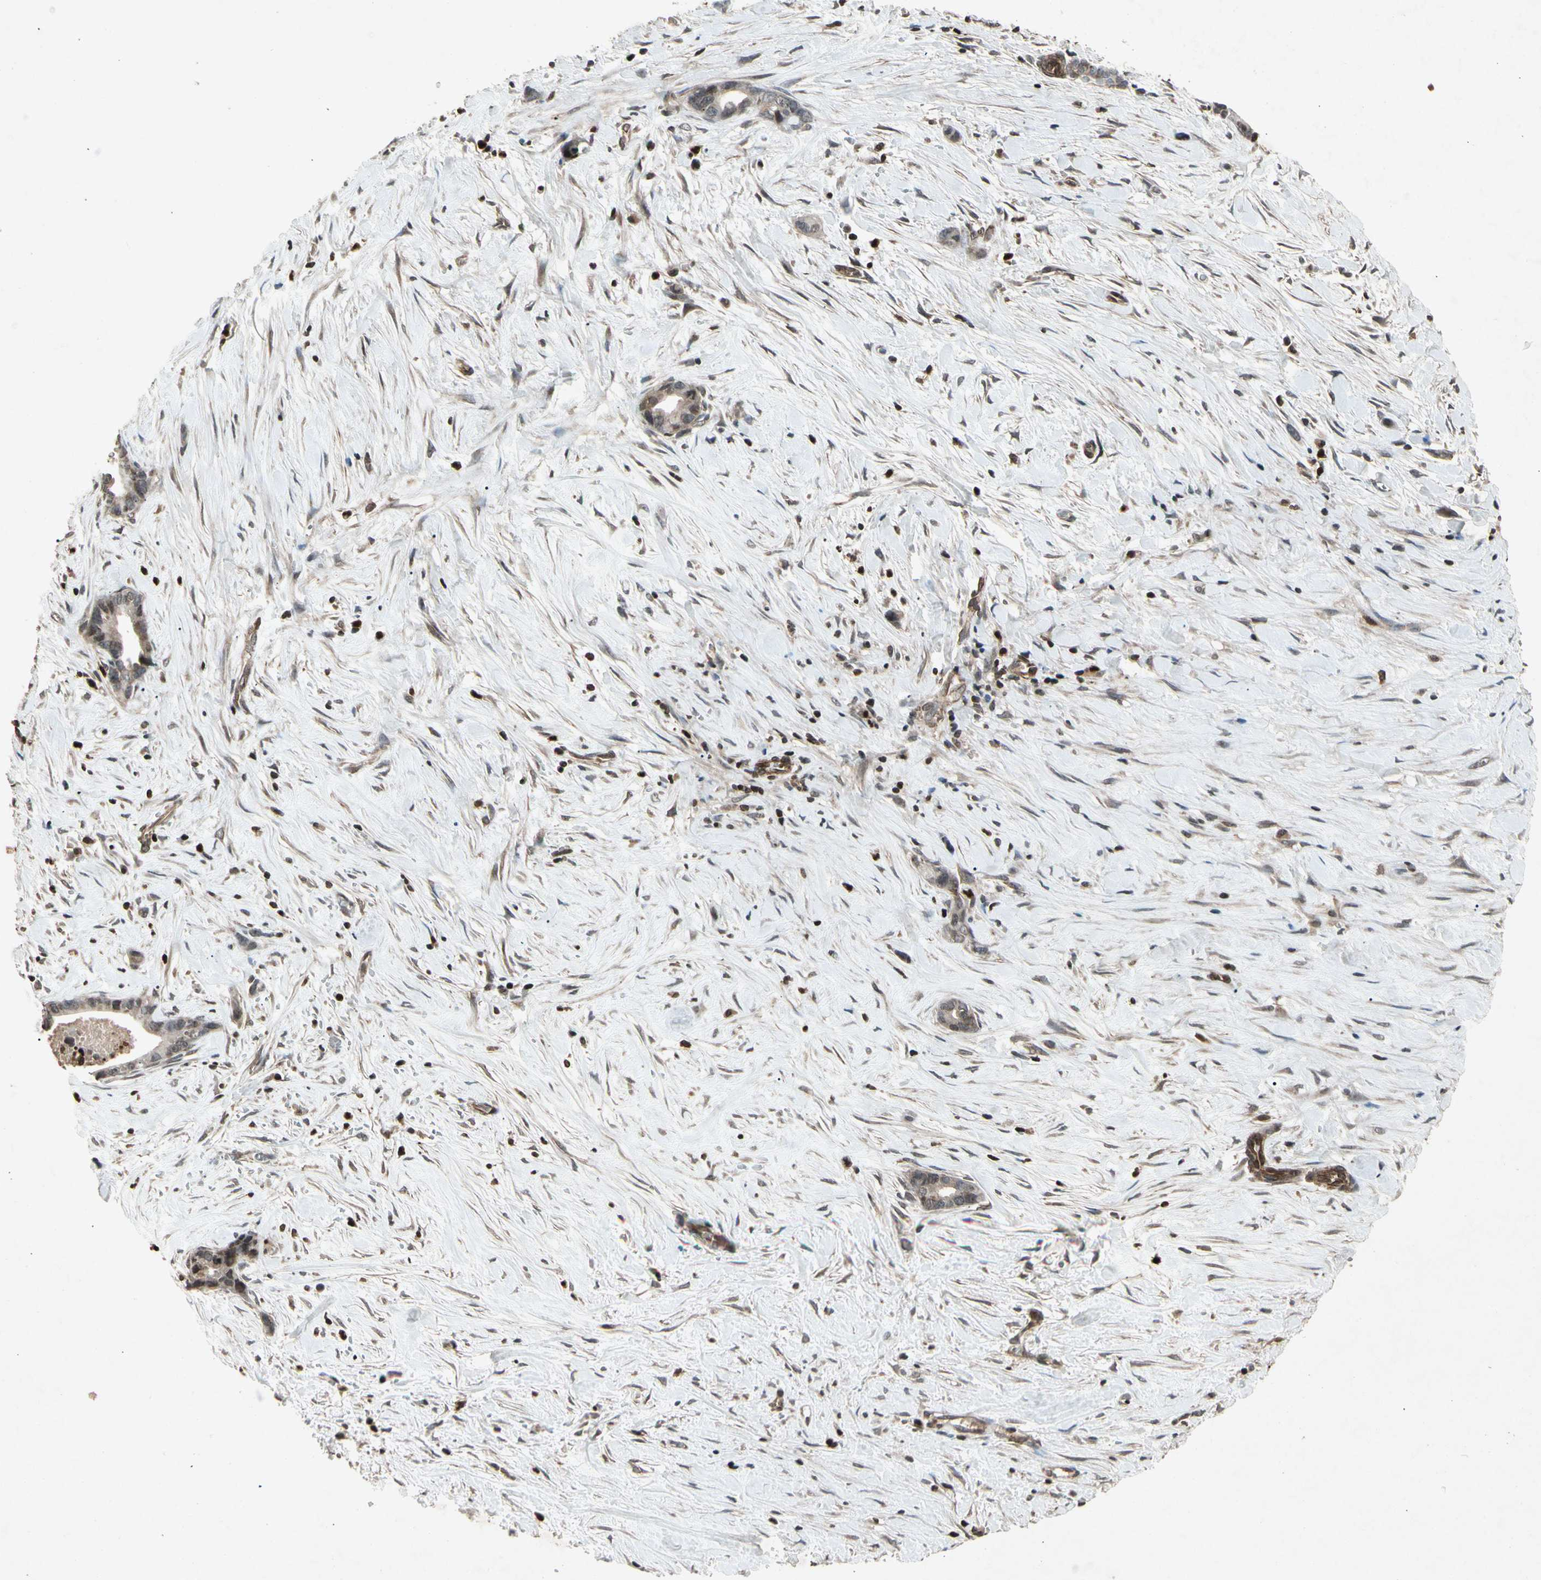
{"staining": {"intensity": "moderate", "quantity": ">75%", "location": "cytoplasmic/membranous"}, "tissue": "liver cancer", "cell_type": "Tumor cells", "image_type": "cancer", "snomed": [{"axis": "morphology", "description": "Cholangiocarcinoma"}, {"axis": "topography", "description": "Liver"}], "caption": "Cholangiocarcinoma (liver) stained with a brown dye reveals moderate cytoplasmic/membranous positive staining in about >75% of tumor cells.", "gene": "GLRX", "patient": {"sex": "female", "age": 55}}